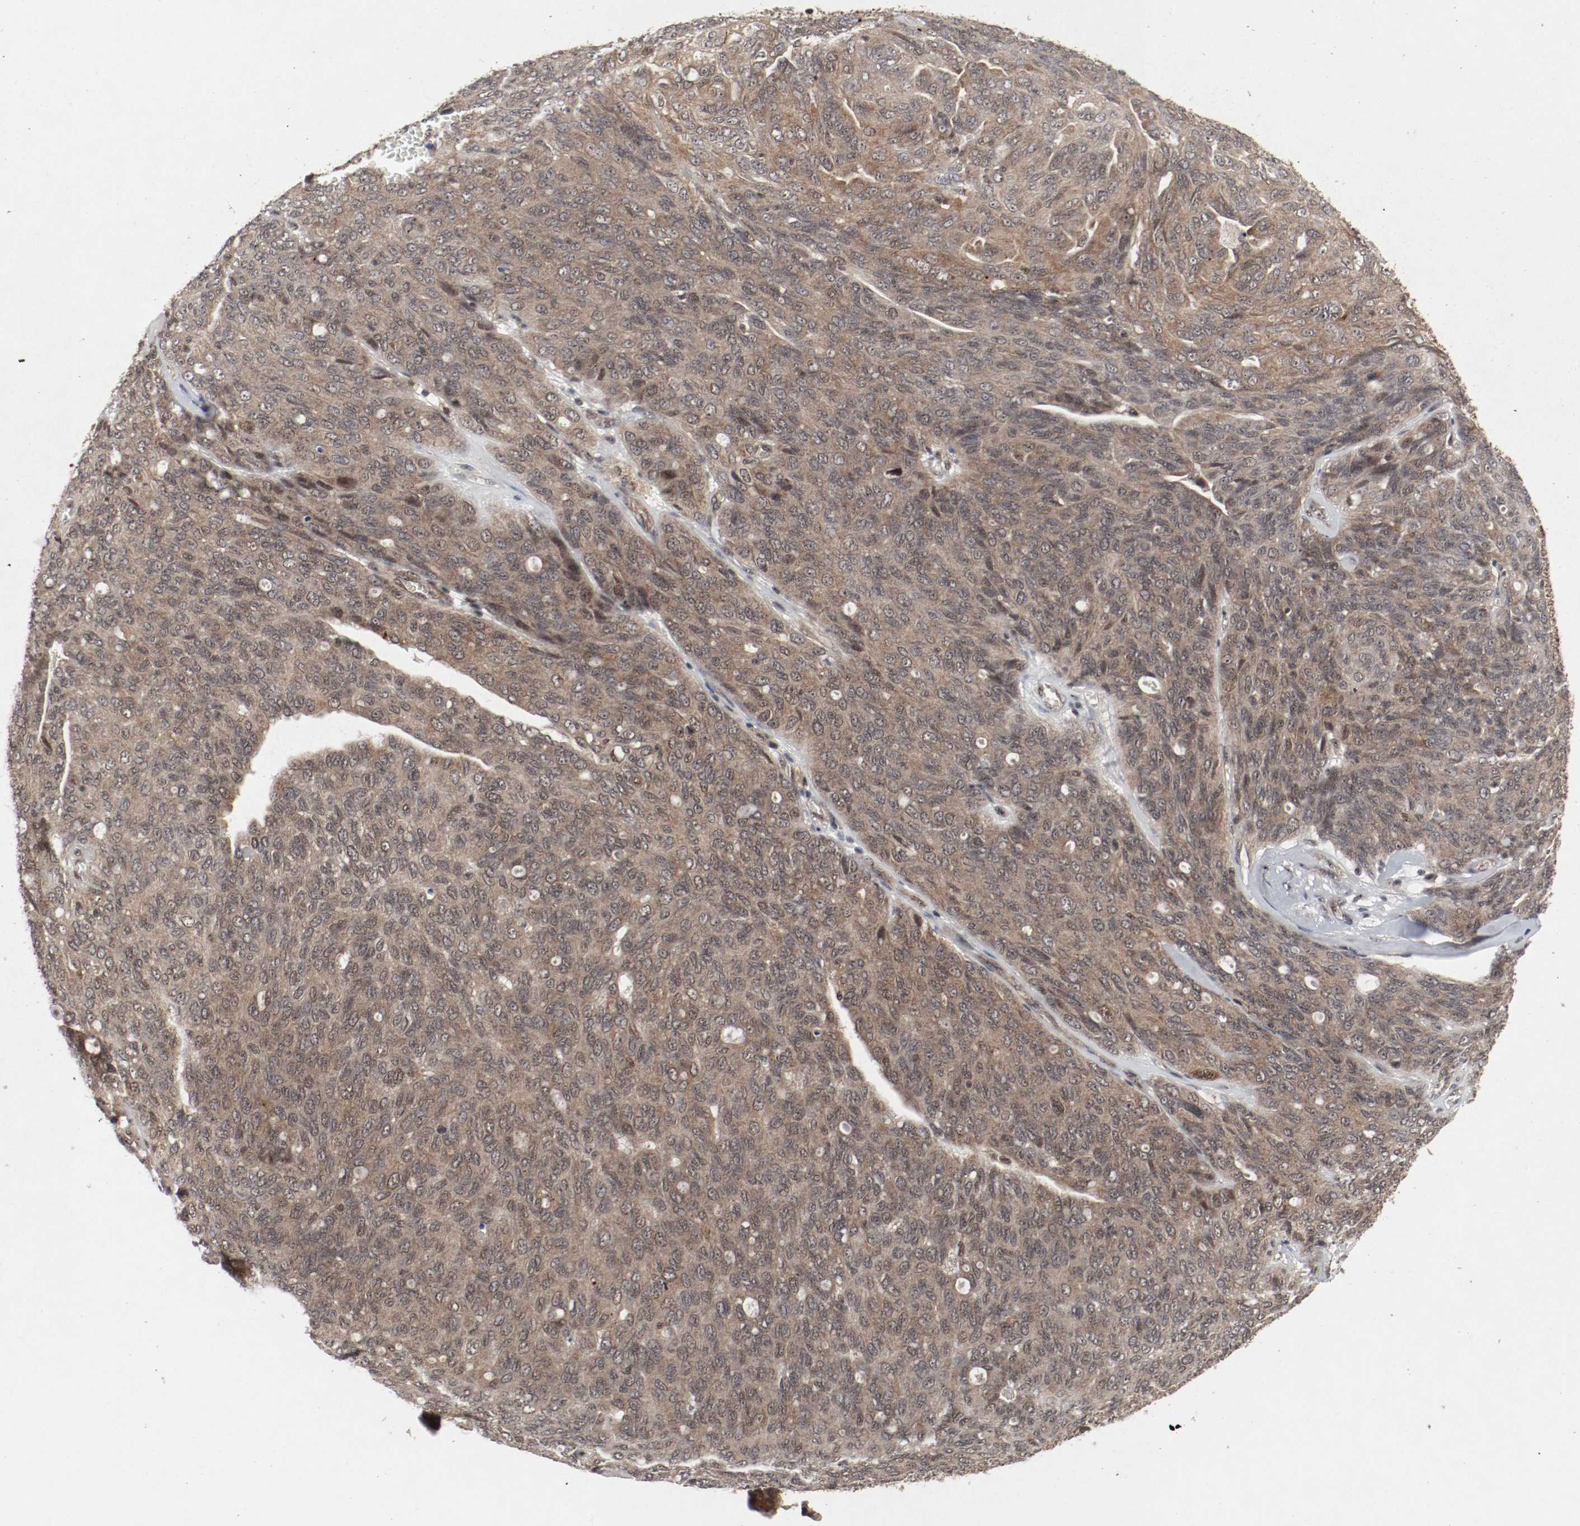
{"staining": {"intensity": "moderate", "quantity": ">75%", "location": "cytoplasmic/membranous,nuclear"}, "tissue": "ovarian cancer", "cell_type": "Tumor cells", "image_type": "cancer", "snomed": [{"axis": "morphology", "description": "Carcinoma, endometroid"}, {"axis": "topography", "description": "Ovary"}], "caption": "Tumor cells exhibit moderate cytoplasmic/membranous and nuclear staining in about >75% of cells in ovarian cancer (endometroid carcinoma).", "gene": "CSNK2B", "patient": {"sex": "female", "age": 60}}